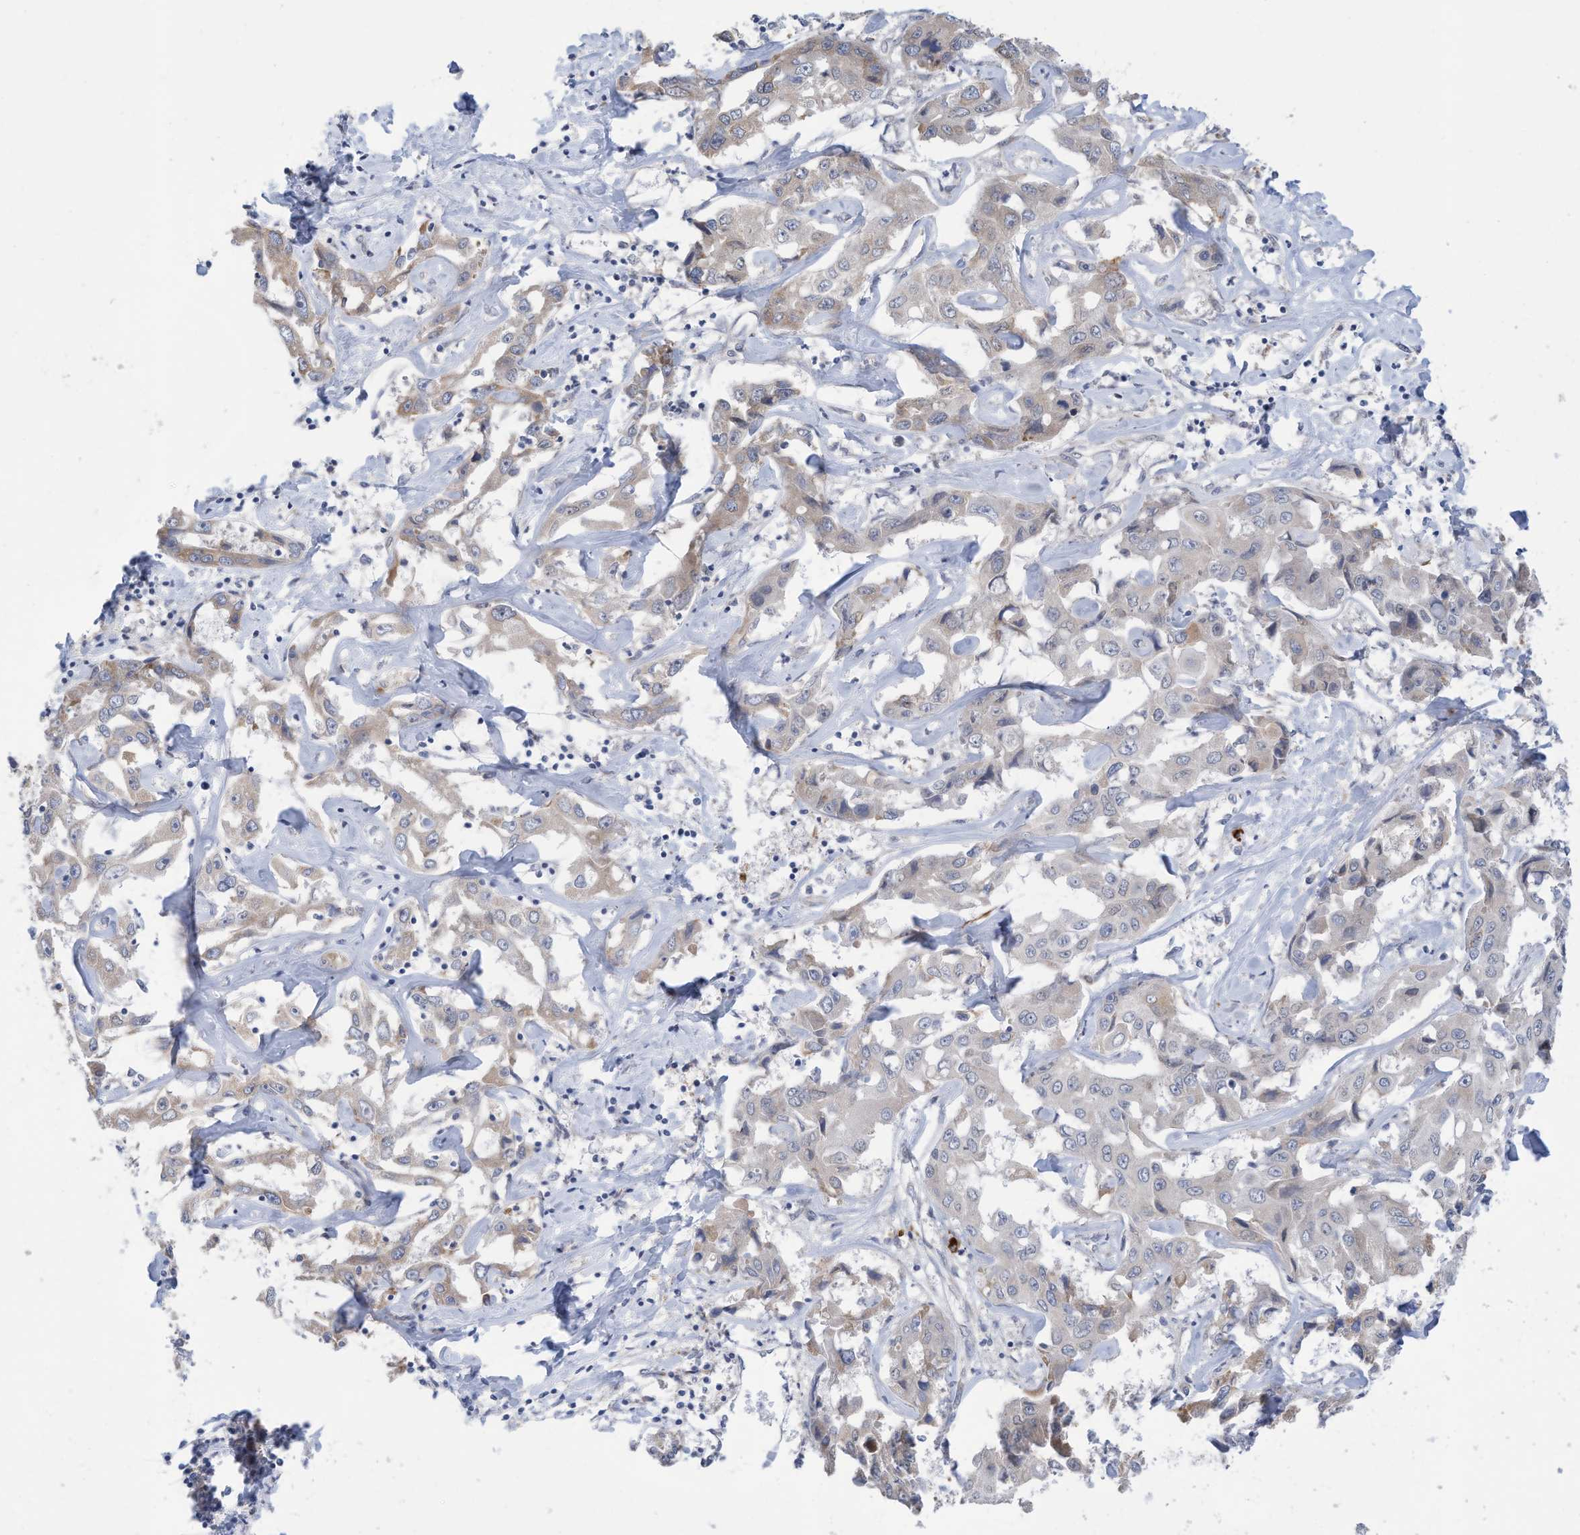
{"staining": {"intensity": "weak", "quantity": "25%-75%", "location": "cytoplasmic/membranous"}, "tissue": "liver cancer", "cell_type": "Tumor cells", "image_type": "cancer", "snomed": [{"axis": "morphology", "description": "Cholangiocarcinoma"}, {"axis": "topography", "description": "Liver"}], "caption": "Immunohistochemical staining of human liver cancer exhibits weak cytoplasmic/membranous protein staining in about 25%-75% of tumor cells.", "gene": "ZNF292", "patient": {"sex": "male", "age": 59}}